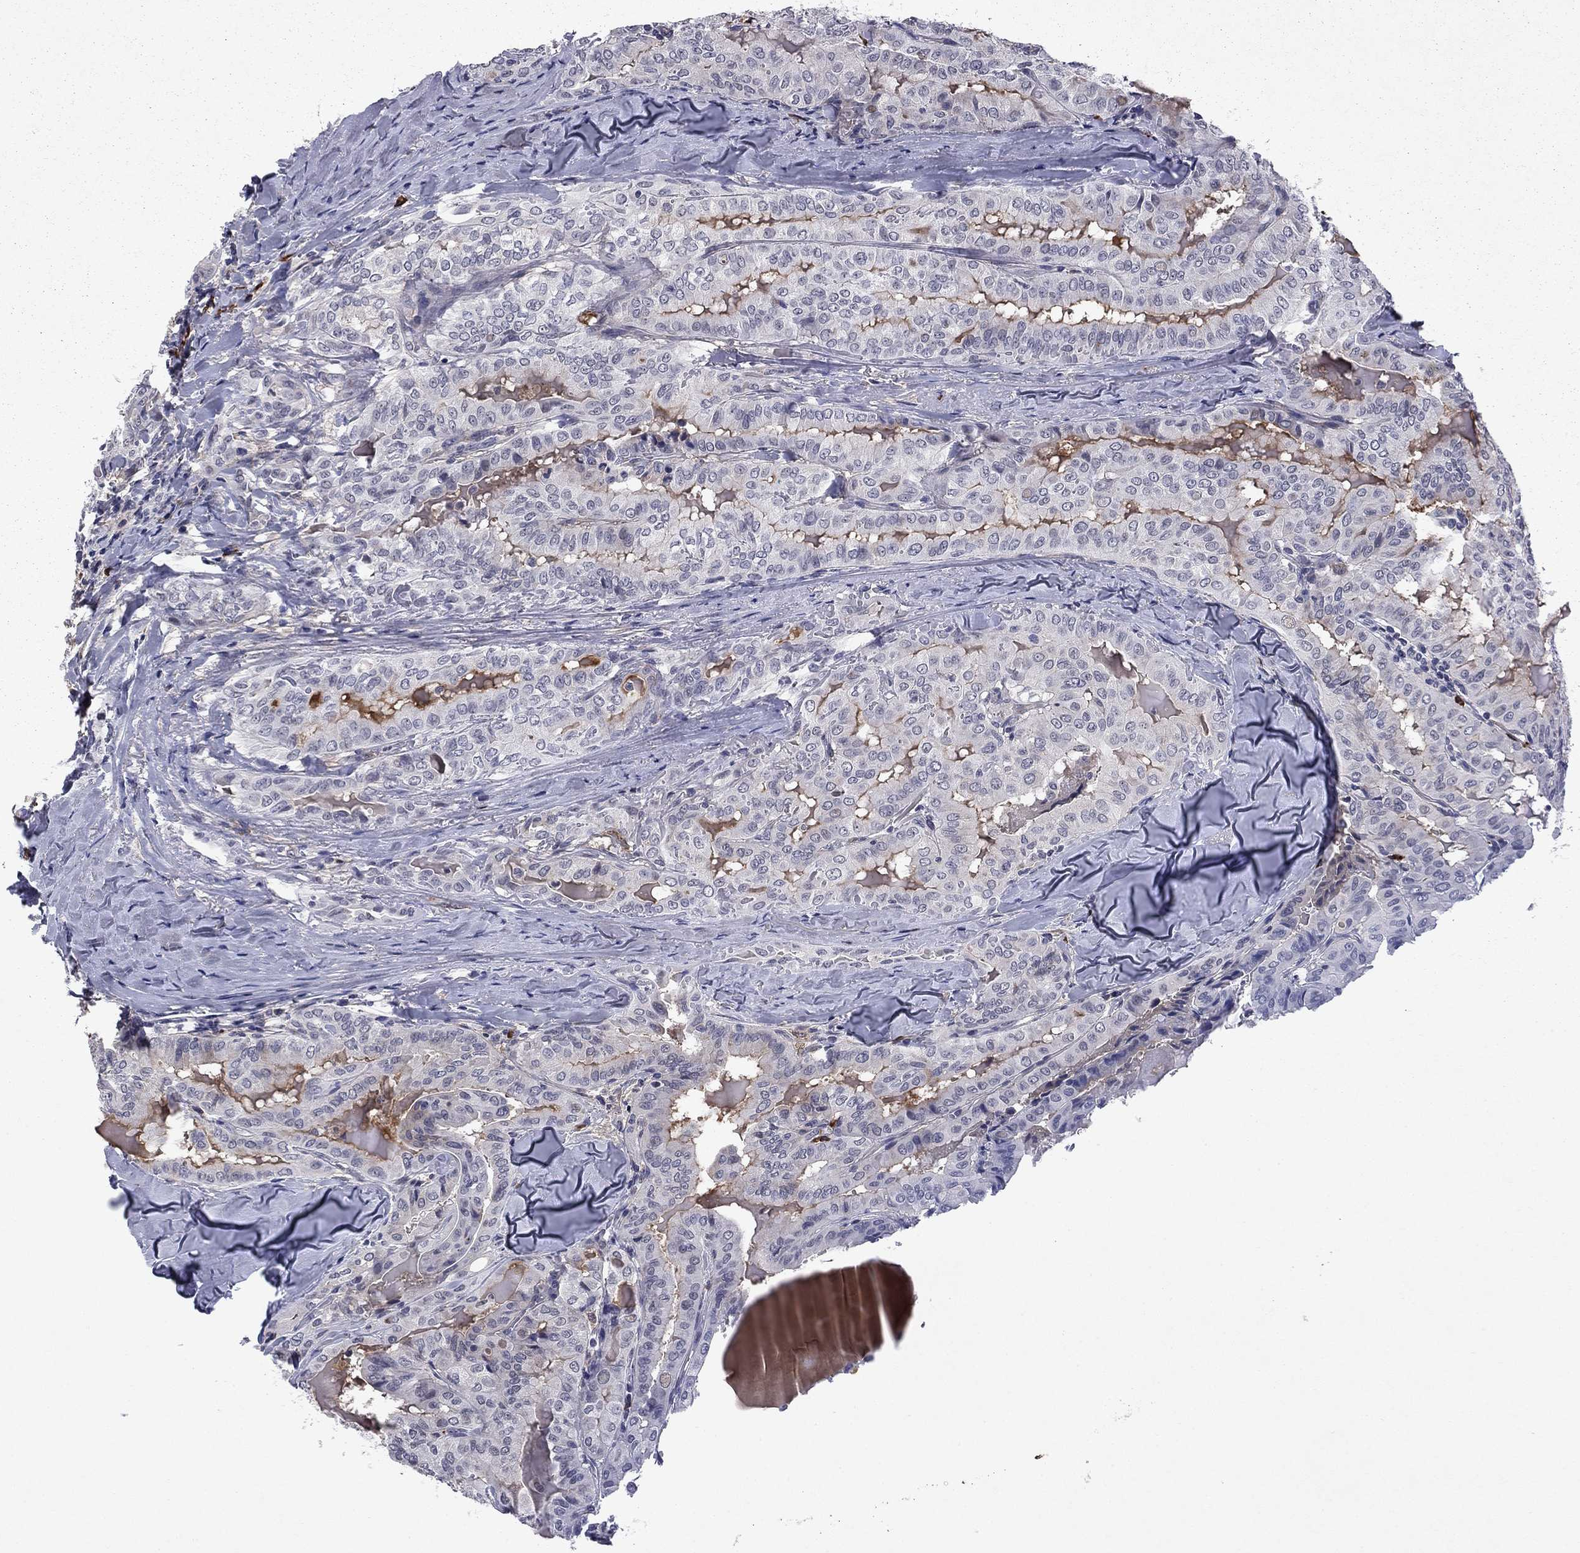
{"staining": {"intensity": "negative", "quantity": "none", "location": "none"}, "tissue": "thyroid cancer", "cell_type": "Tumor cells", "image_type": "cancer", "snomed": [{"axis": "morphology", "description": "Papillary adenocarcinoma, NOS"}, {"axis": "topography", "description": "Thyroid gland"}], "caption": "Tumor cells are negative for protein expression in human thyroid cancer (papillary adenocarcinoma).", "gene": "ECM1", "patient": {"sex": "female", "age": 68}}